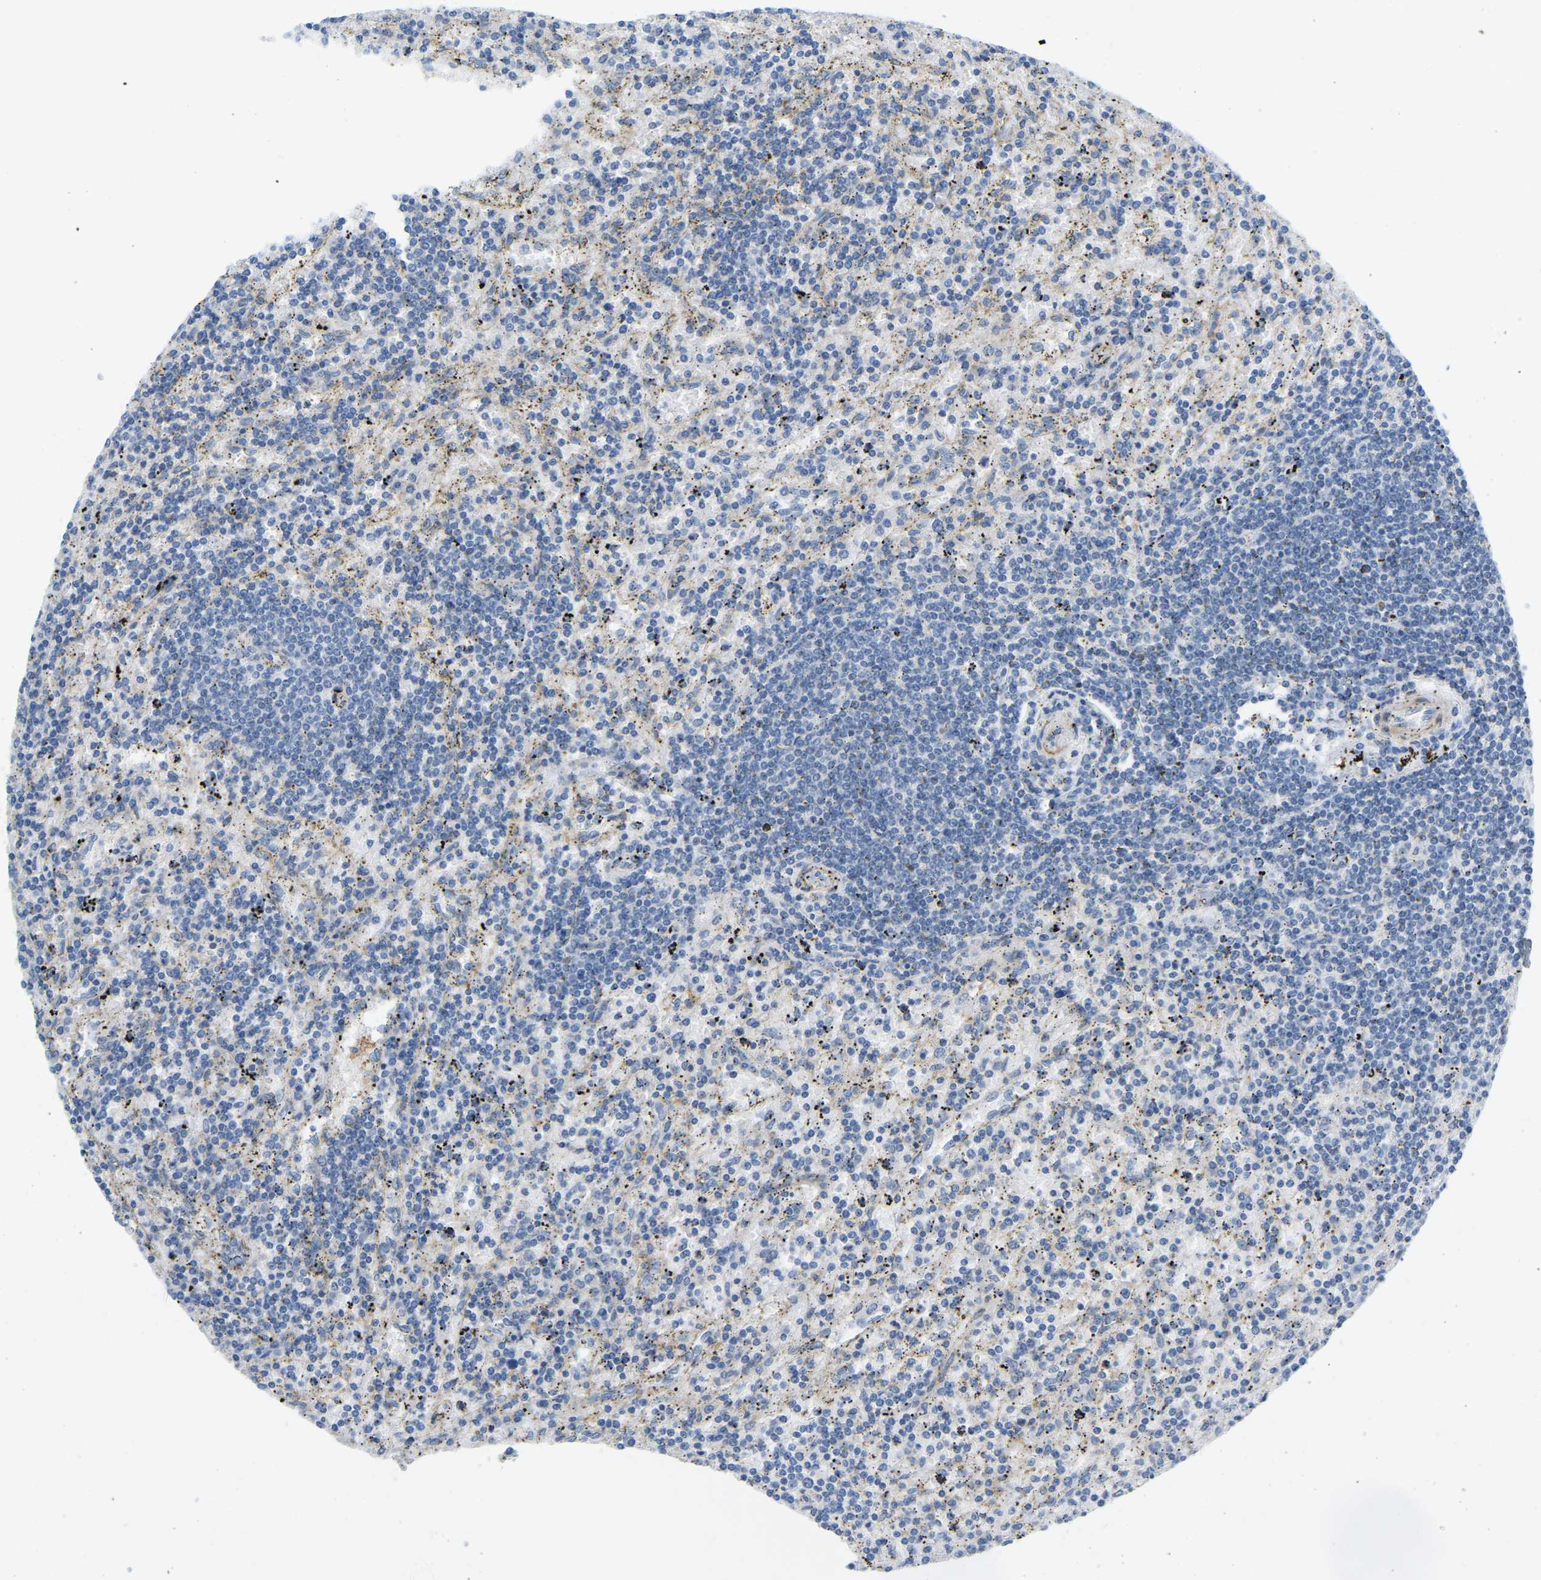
{"staining": {"intensity": "negative", "quantity": "none", "location": "none"}, "tissue": "lymphoma", "cell_type": "Tumor cells", "image_type": "cancer", "snomed": [{"axis": "morphology", "description": "Malignant lymphoma, non-Hodgkin's type, Low grade"}, {"axis": "topography", "description": "Spleen"}], "caption": "Immunohistochemistry micrograph of human low-grade malignant lymphoma, non-Hodgkin's type stained for a protein (brown), which displays no positivity in tumor cells. The staining was performed using DAB to visualize the protein expression in brown, while the nuclei were stained in blue with hematoxylin (Magnification: 20x).", "gene": "MYL3", "patient": {"sex": "male", "age": 76}}